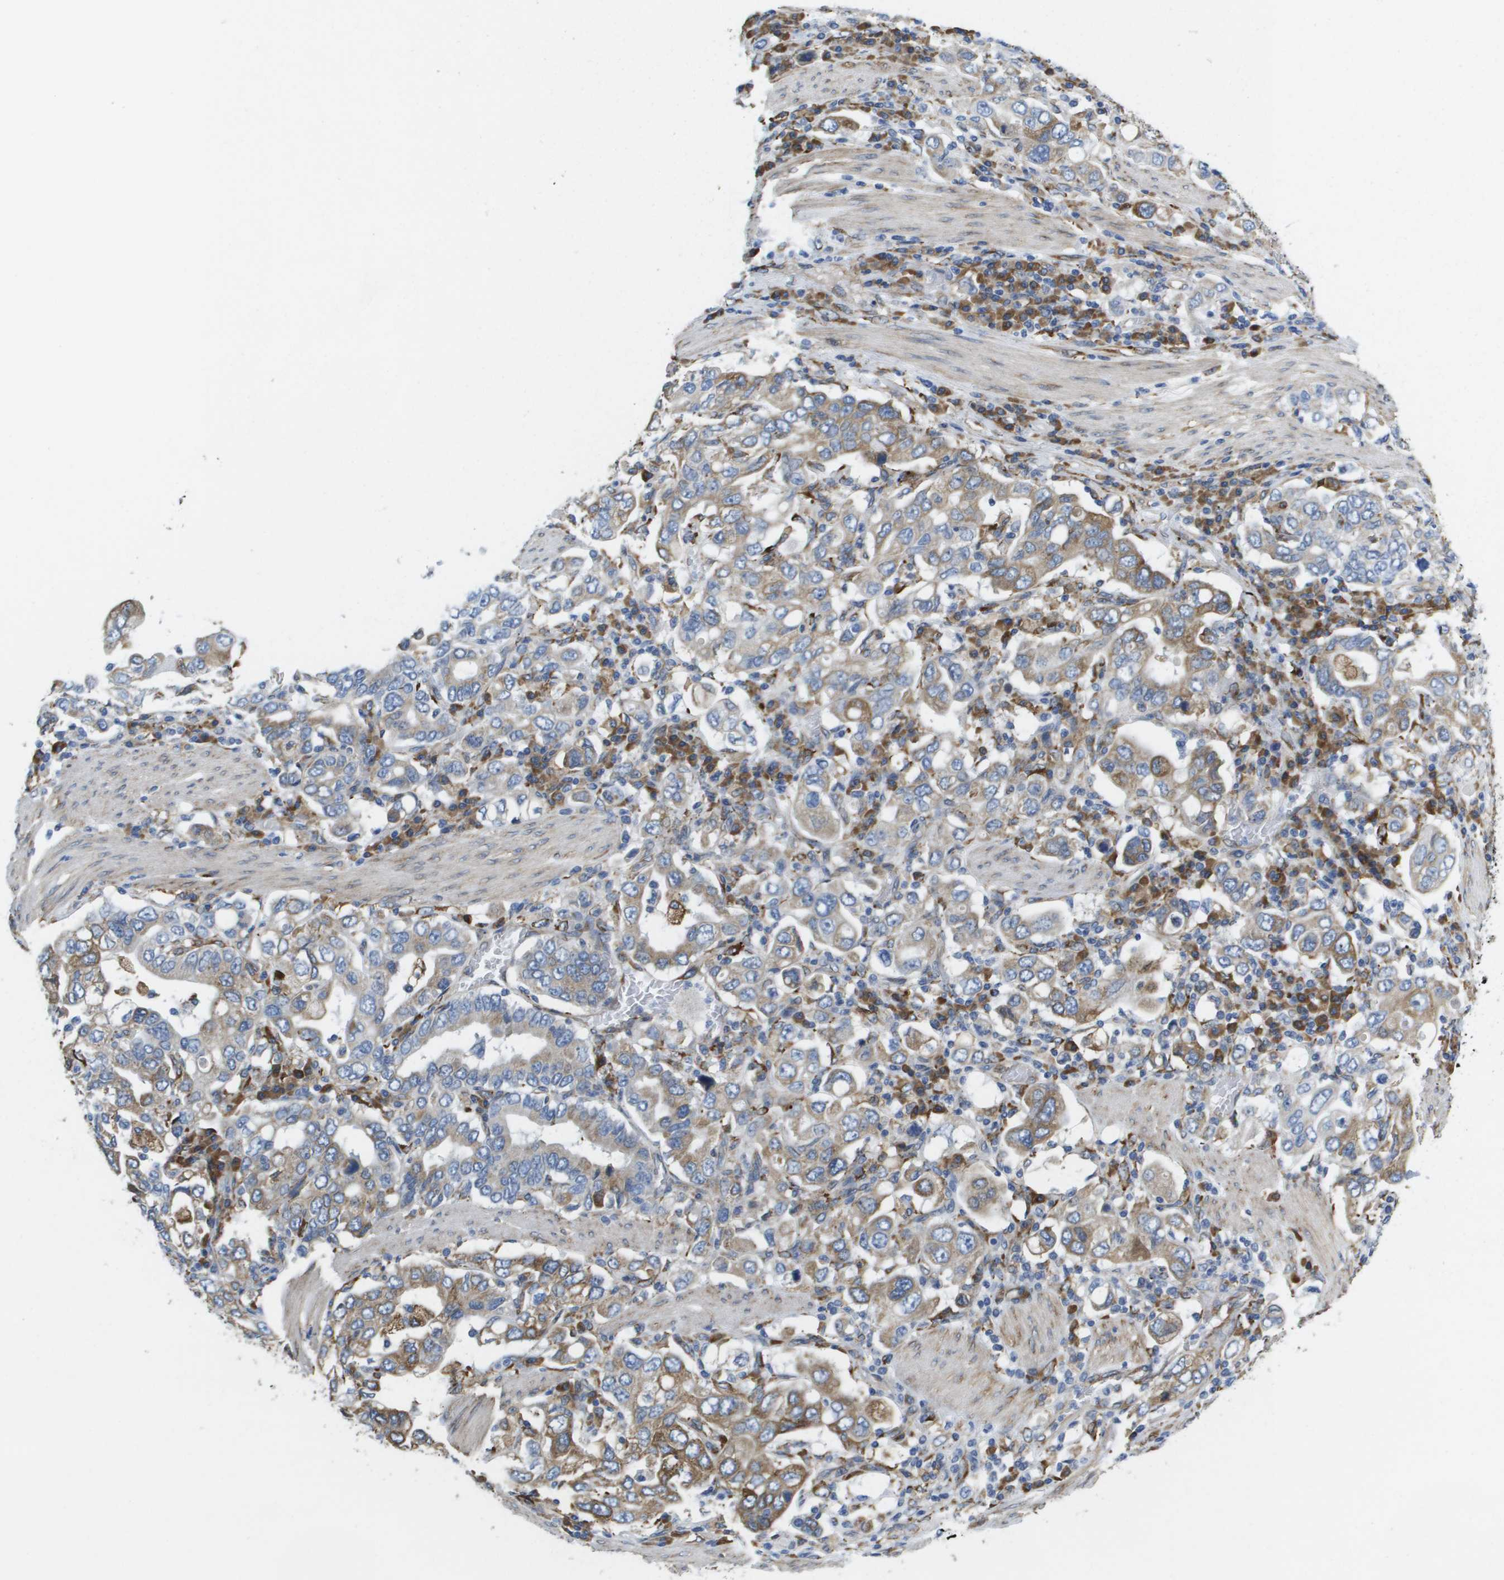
{"staining": {"intensity": "moderate", "quantity": "<25%", "location": "cytoplasmic/membranous"}, "tissue": "stomach cancer", "cell_type": "Tumor cells", "image_type": "cancer", "snomed": [{"axis": "morphology", "description": "Adenocarcinoma, NOS"}, {"axis": "topography", "description": "Stomach, upper"}], "caption": "Protein analysis of stomach cancer tissue exhibits moderate cytoplasmic/membranous positivity in about <25% of tumor cells.", "gene": "ST3GAL2", "patient": {"sex": "male", "age": 62}}